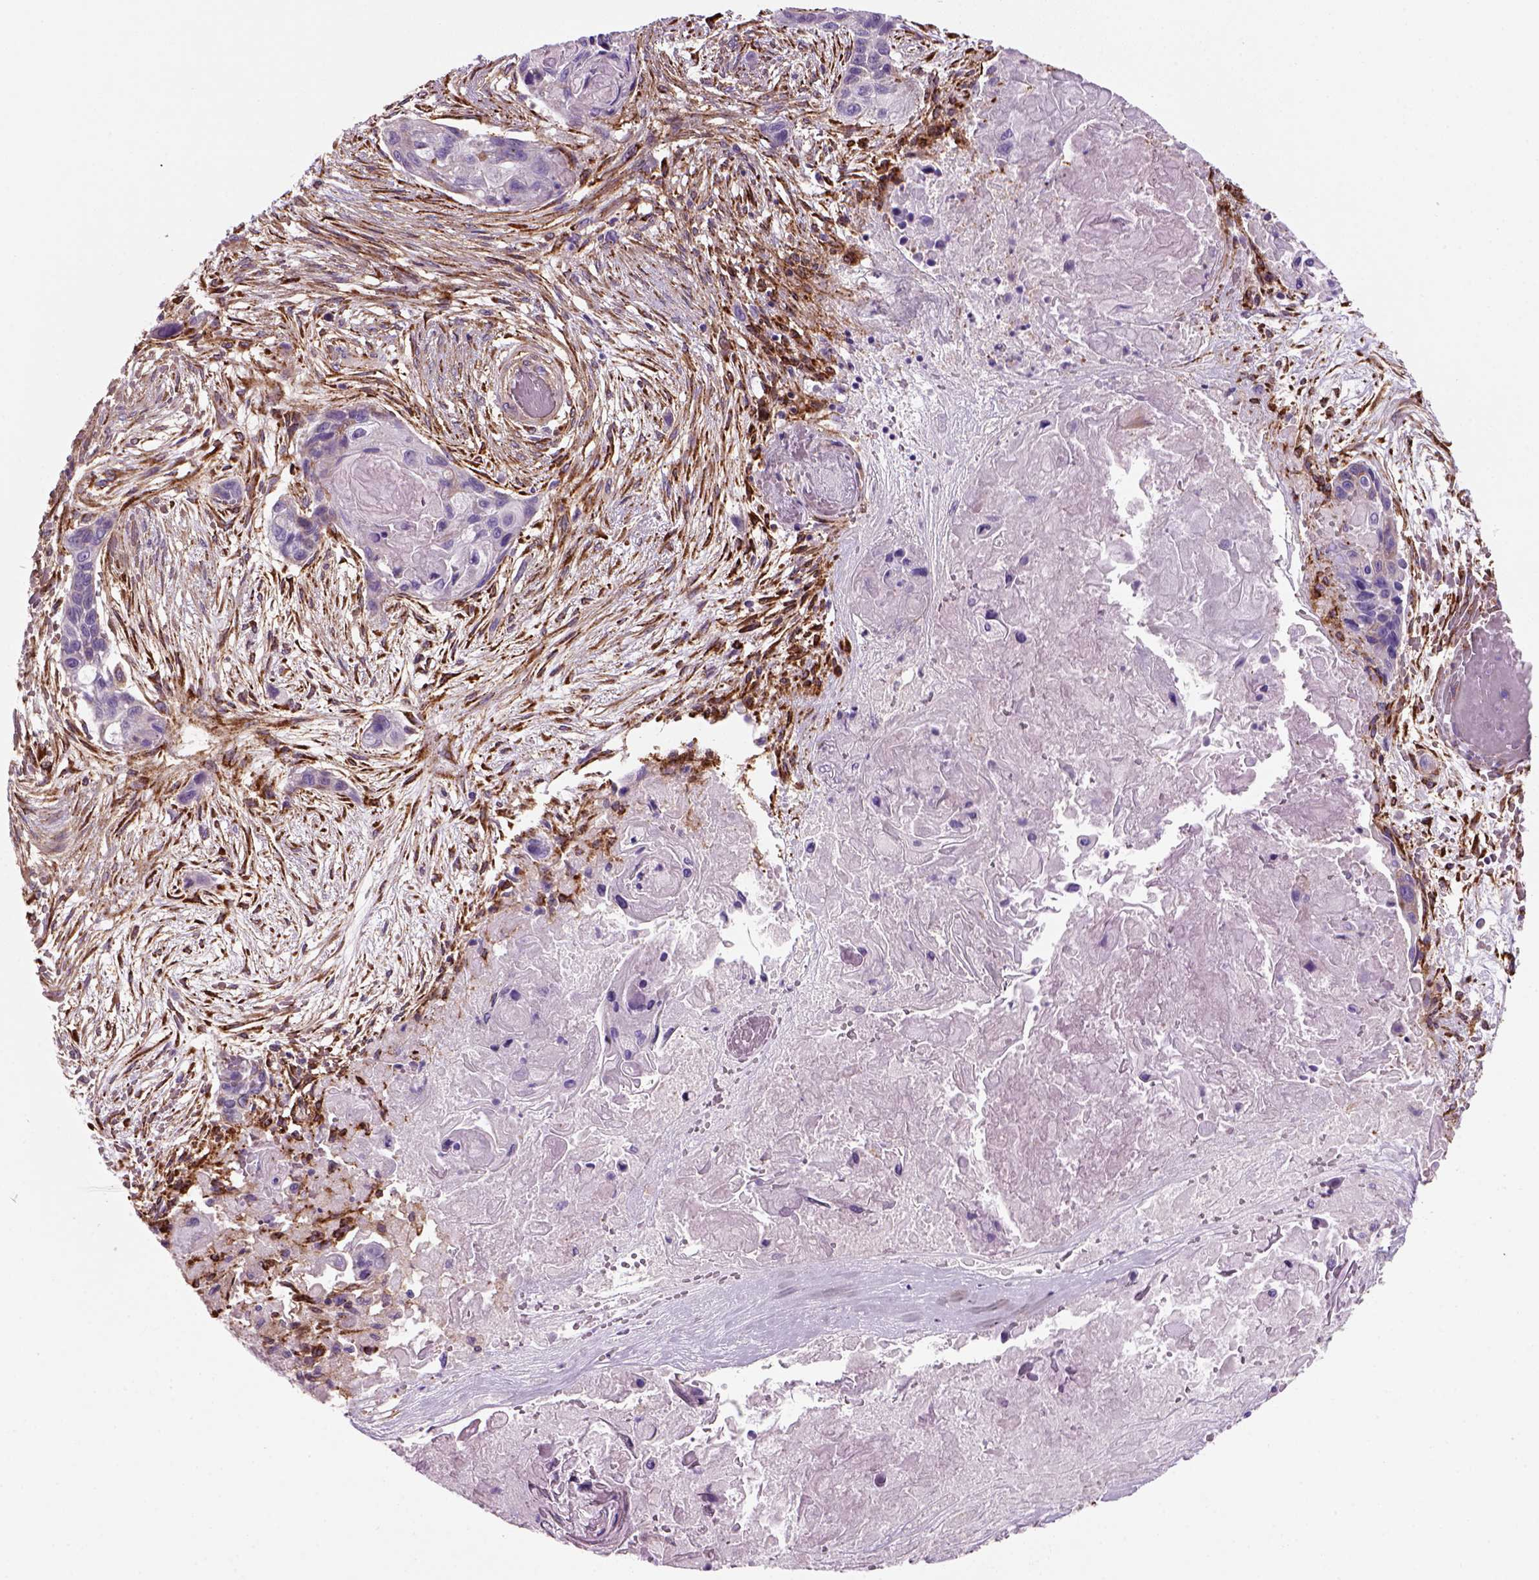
{"staining": {"intensity": "moderate", "quantity": "<25%", "location": "cytoplasmic/membranous"}, "tissue": "lung cancer", "cell_type": "Tumor cells", "image_type": "cancer", "snomed": [{"axis": "morphology", "description": "Squamous cell carcinoma, NOS"}, {"axis": "topography", "description": "Lung"}], "caption": "Lung squamous cell carcinoma tissue exhibits moderate cytoplasmic/membranous expression in about <25% of tumor cells", "gene": "MARCKS", "patient": {"sex": "male", "age": 69}}